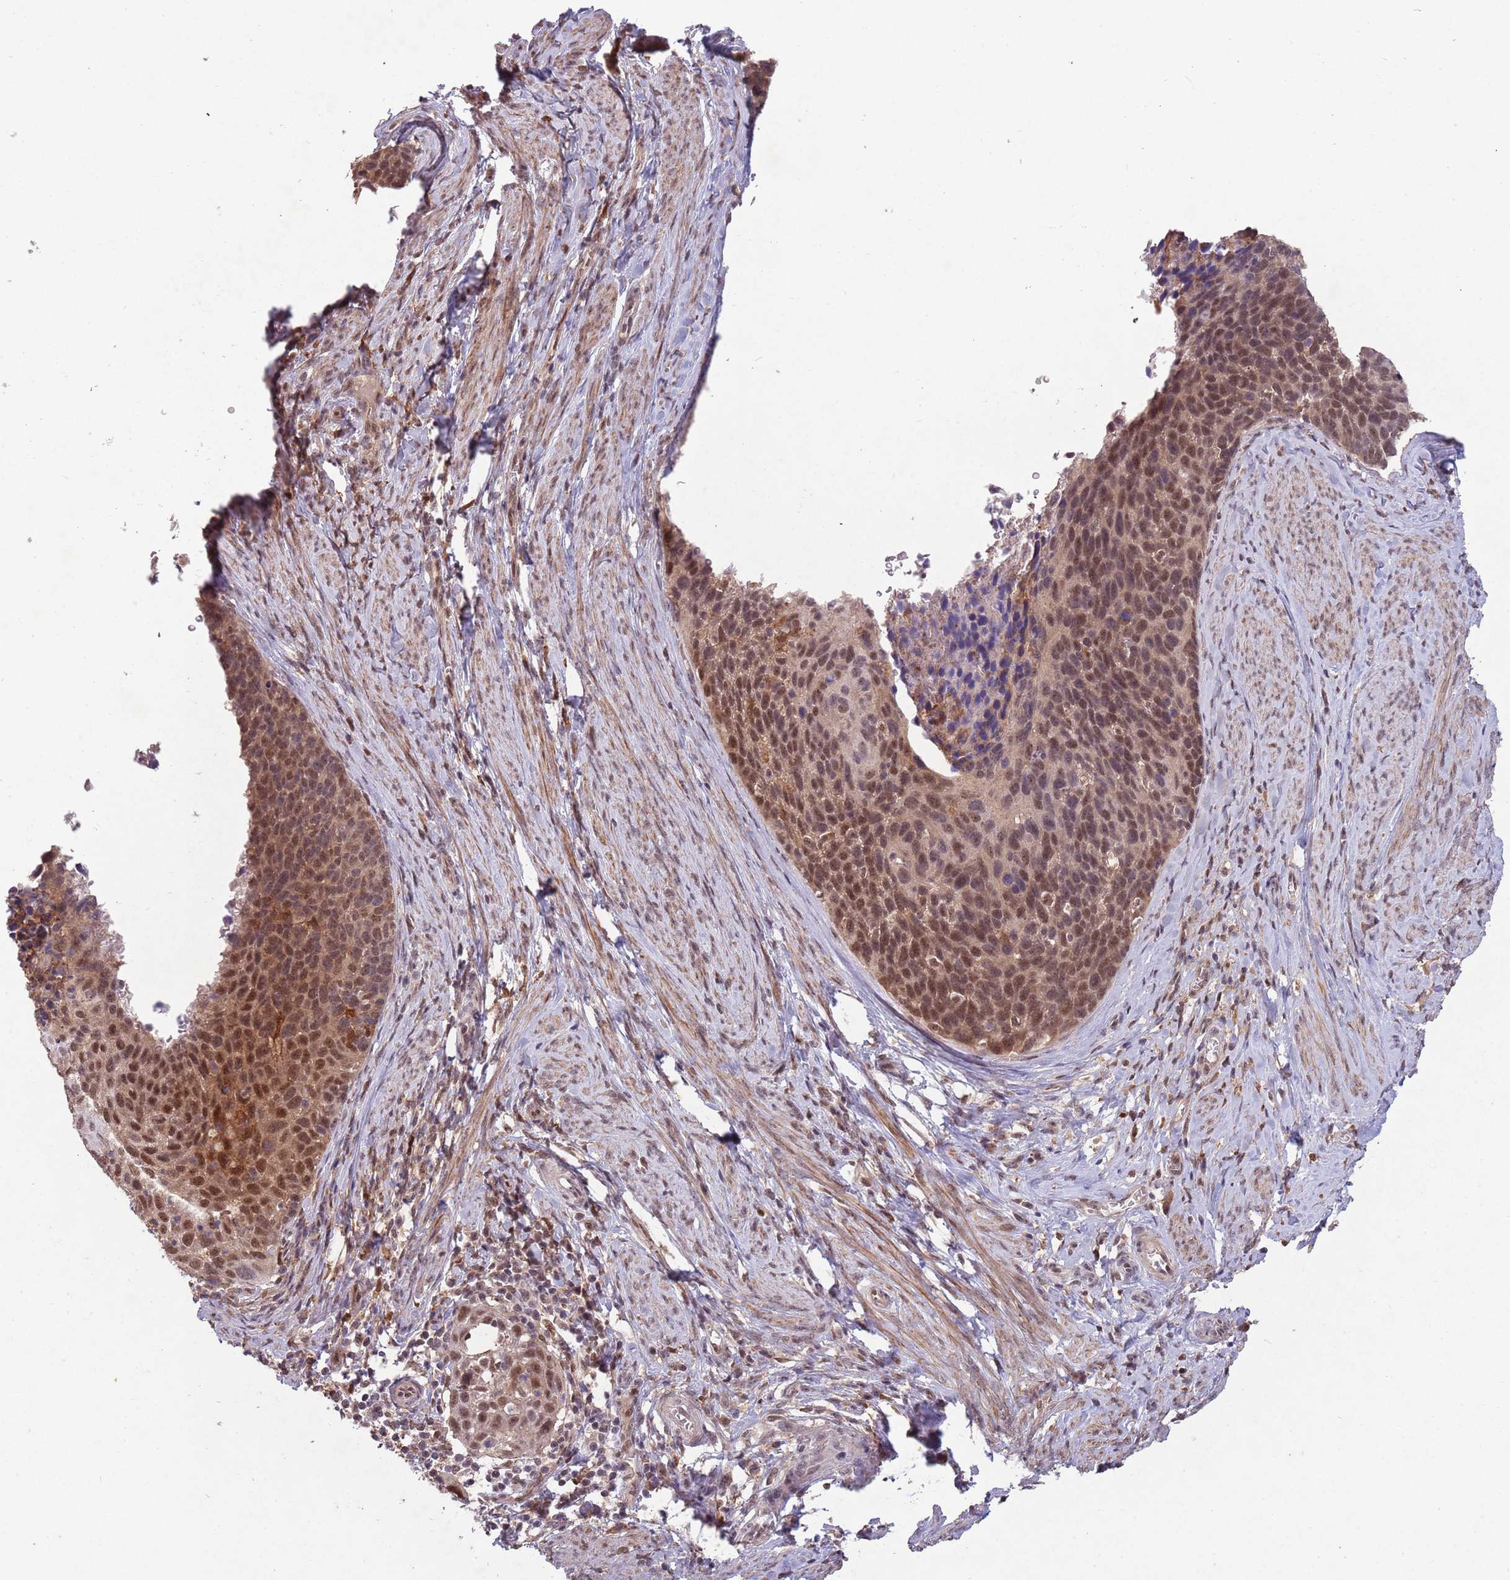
{"staining": {"intensity": "moderate", "quantity": ">75%", "location": "nuclear"}, "tissue": "cervical cancer", "cell_type": "Tumor cells", "image_type": "cancer", "snomed": [{"axis": "morphology", "description": "Squamous cell carcinoma, NOS"}, {"axis": "topography", "description": "Cervix"}], "caption": "Cervical cancer tissue reveals moderate nuclear expression in about >75% of tumor cells", "gene": "ZNF639", "patient": {"sex": "female", "age": 80}}